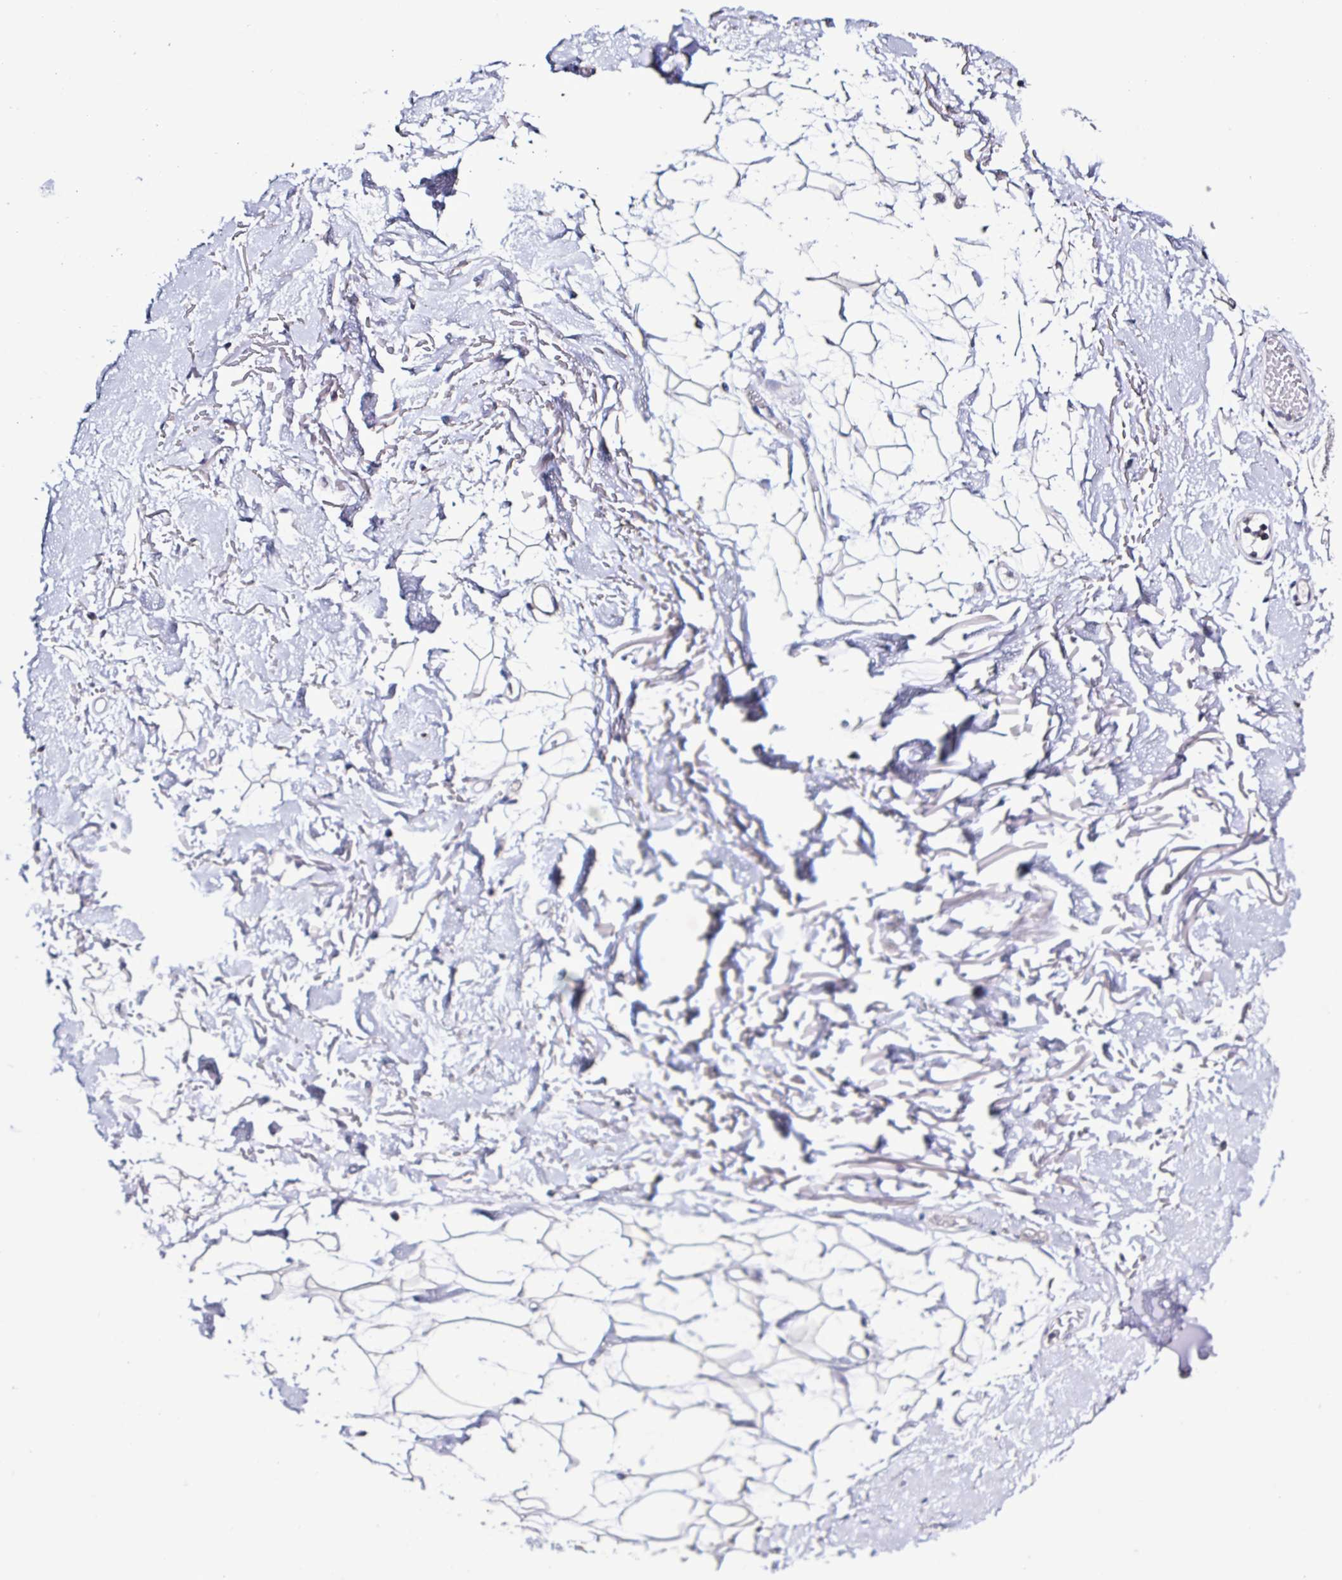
{"staining": {"intensity": "negative", "quantity": "none", "location": "none"}, "tissue": "adipose tissue", "cell_type": "Adipocytes", "image_type": "normal", "snomed": [{"axis": "morphology", "description": "Normal tissue, NOS"}, {"axis": "topography", "description": "Anal"}, {"axis": "topography", "description": "Peripheral nerve tissue"}], "caption": "This is an IHC image of unremarkable adipose tissue. There is no positivity in adipocytes.", "gene": "PLA2G4E", "patient": {"sex": "male", "age": 78}}